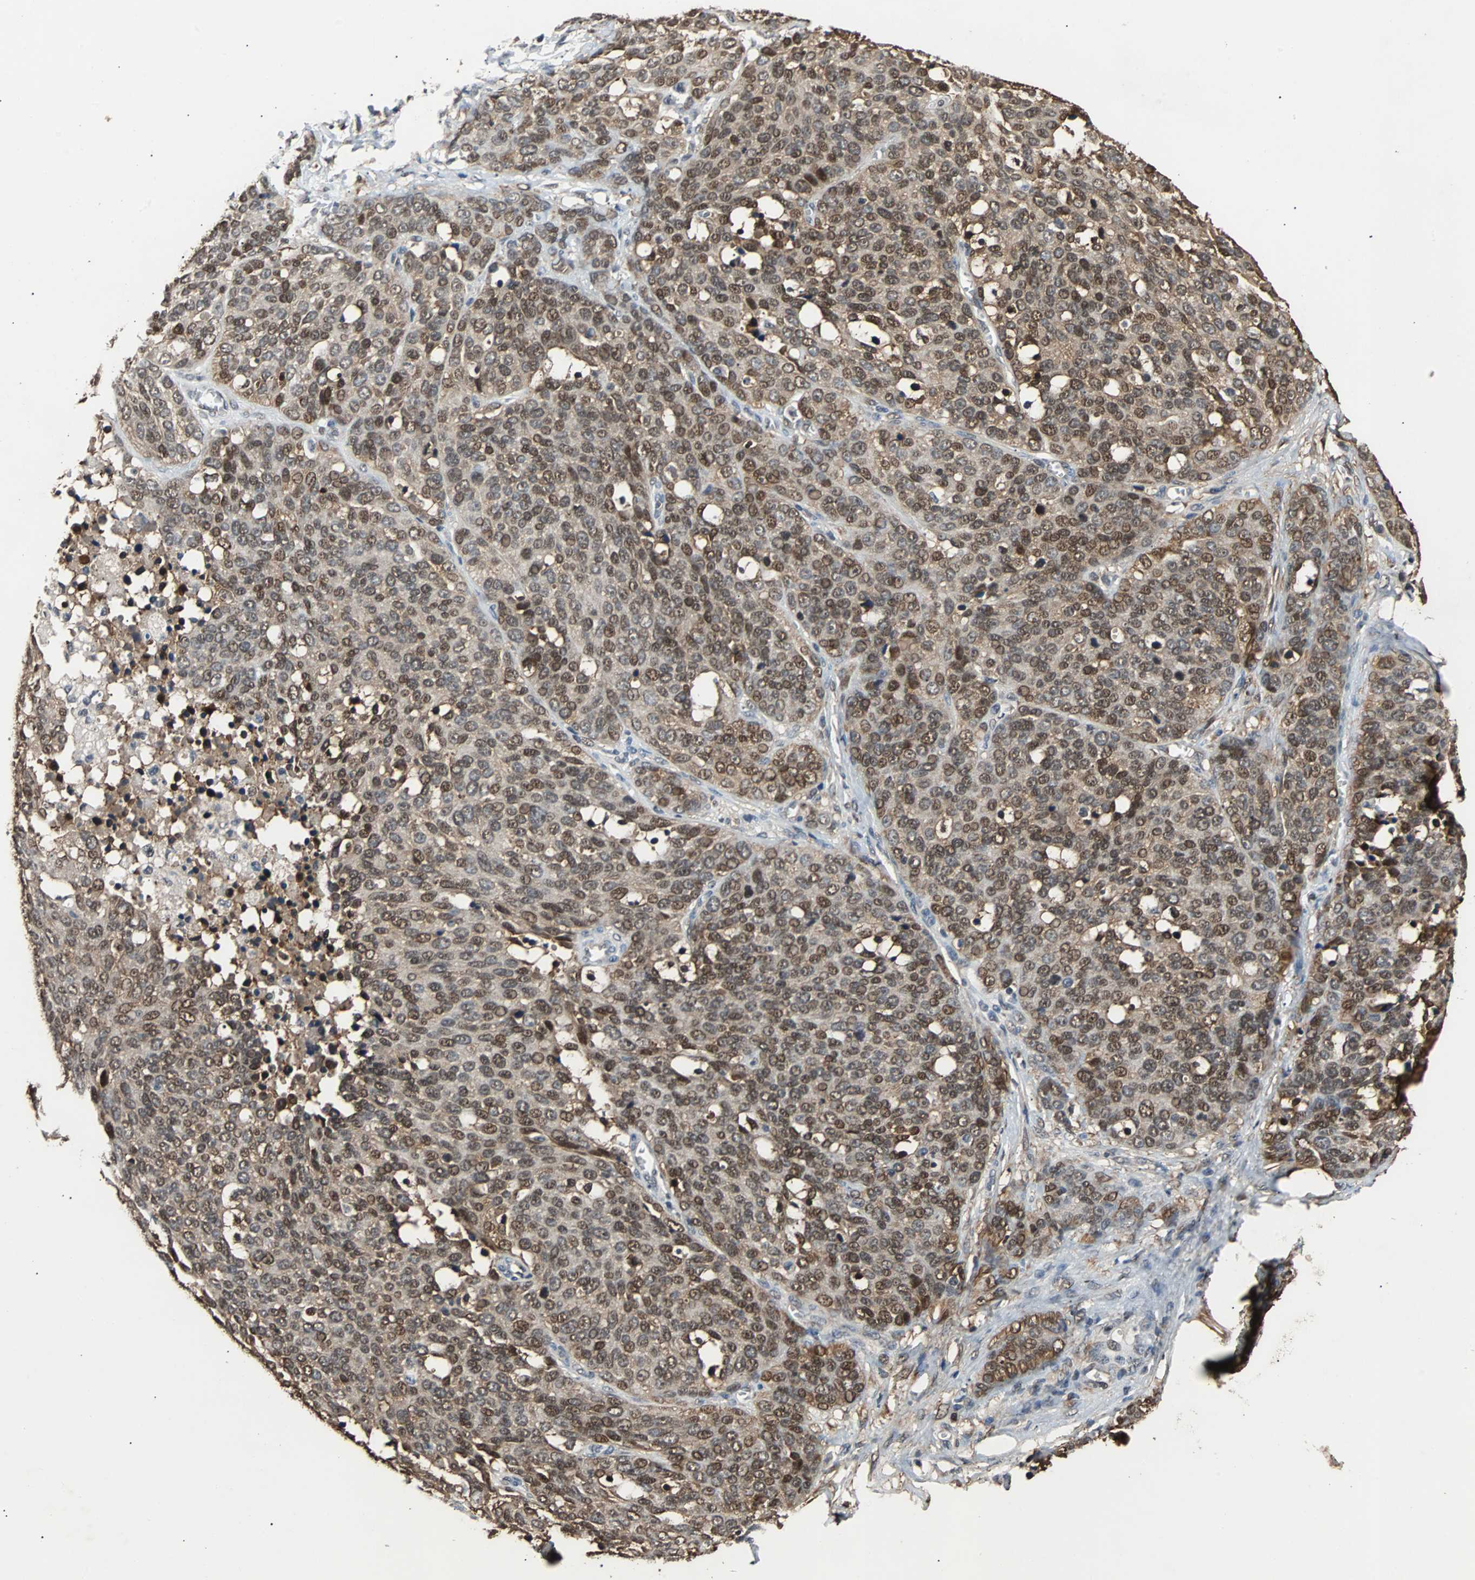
{"staining": {"intensity": "strong", "quantity": ">75%", "location": "cytoplasmic/membranous,nuclear"}, "tissue": "ovarian cancer", "cell_type": "Tumor cells", "image_type": "cancer", "snomed": [{"axis": "morphology", "description": "Cystadenocarcinoma, serous, NOS"}, {"axis": "topography", "description": "Ovary"}], "caption": "Ovarian cancer (serous cystadenocarcinoma) stained for a protein reveals strong cytoplasmic/membranous and nuclear positivity in tumor cells.", "gene": "PRDX6", "patient": {"sex": "female", "age": 44}}